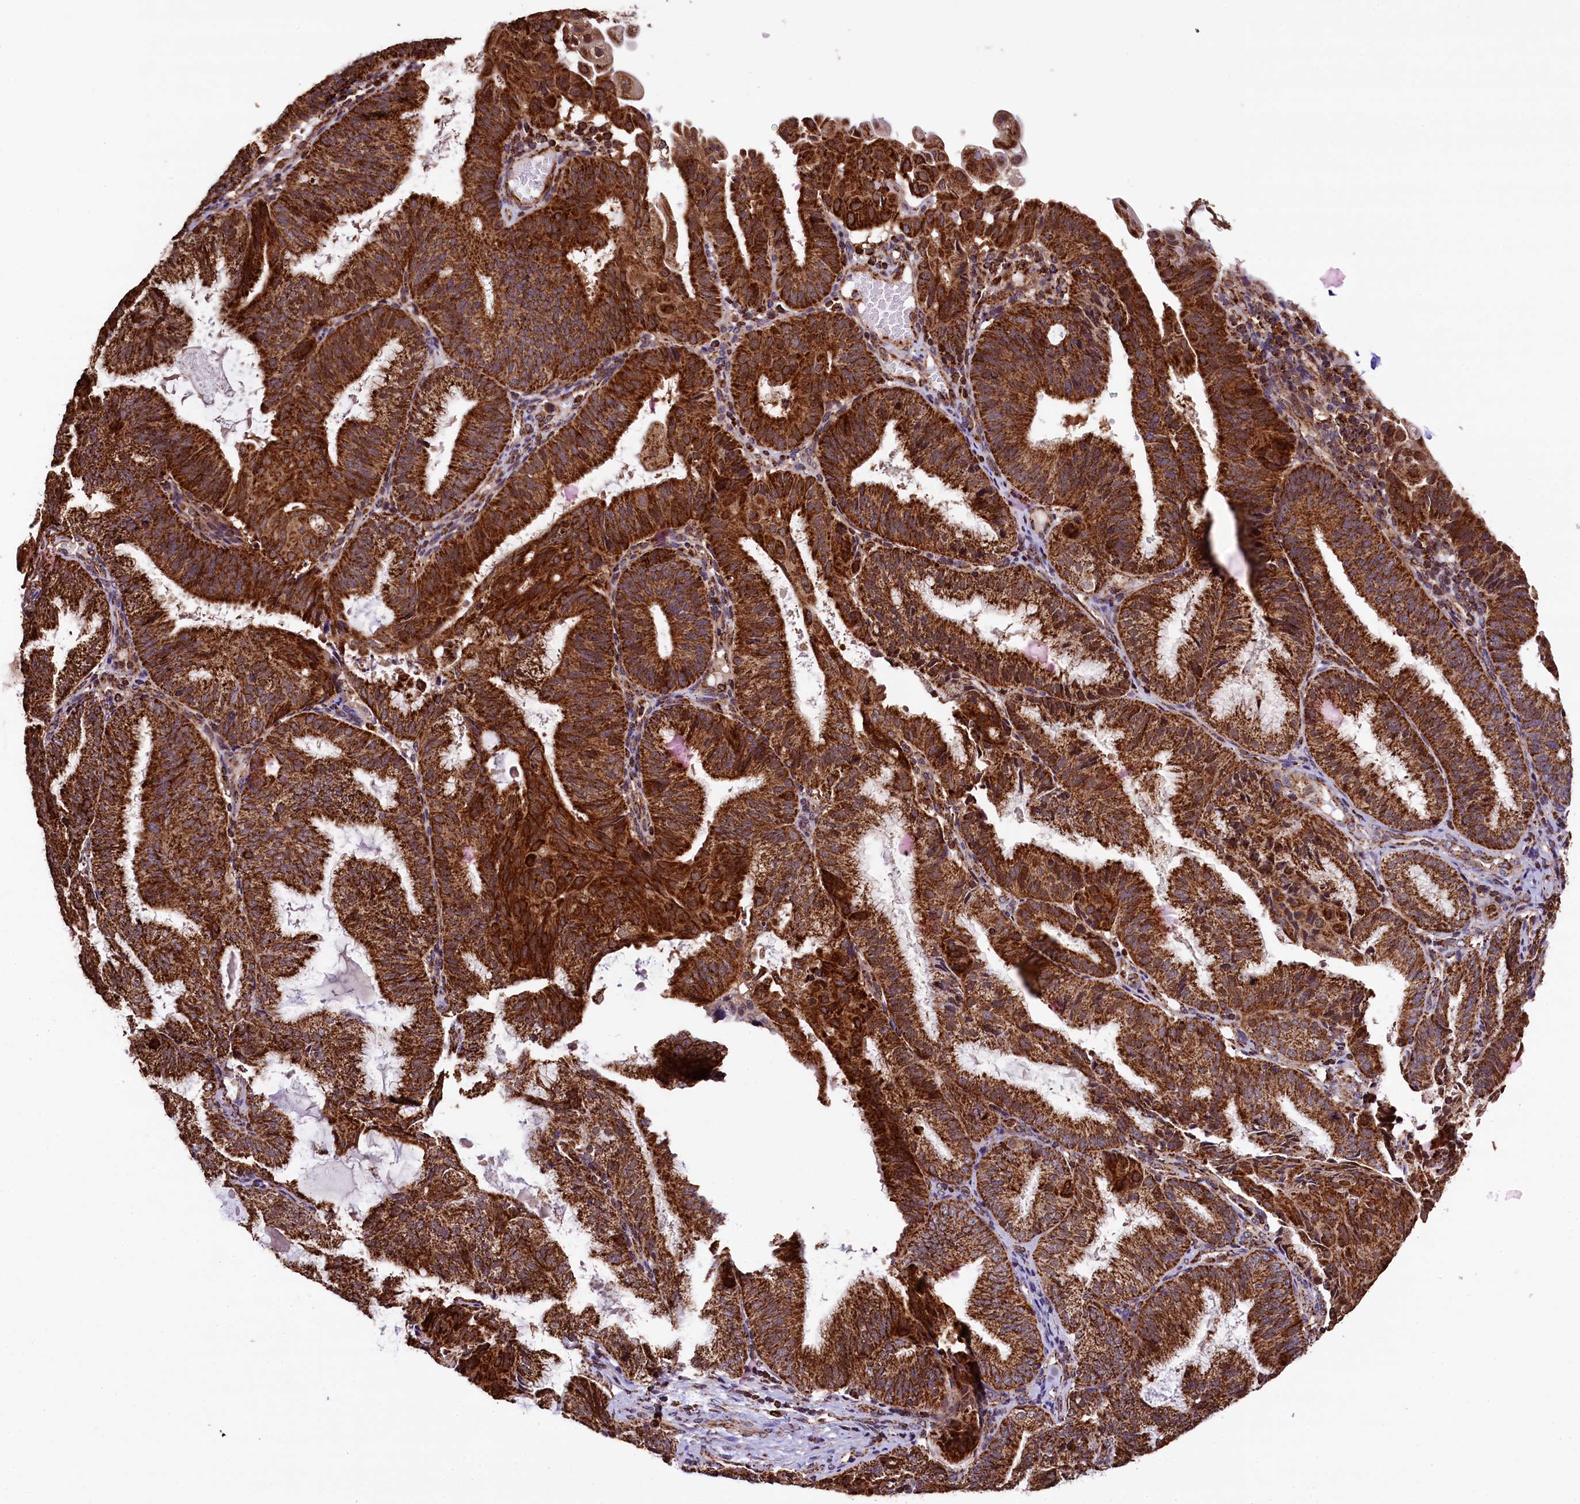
{"staining": {"intensity": "strong", "quantity": ">75%", "location": "cytoplasmic/membranous"}, "tissue": "endometrial cancer", "cell_type": "Tumor cells", "image_type": "cancer", "snomed": [{"axis": "morphology", "description": "Adenocarcinoma, NOS"}, {"axis": "topography", "description": "Endometrium"}], "caption": "A photomicrograph showing strong cytoplasmic/membranous positivity in approximately >75% of tumor cells in endometrial cancer, as visualized by brown immunohistochemical staining.", "gene": "KLC2", "patient": {"sex": "female", "age": 49}}